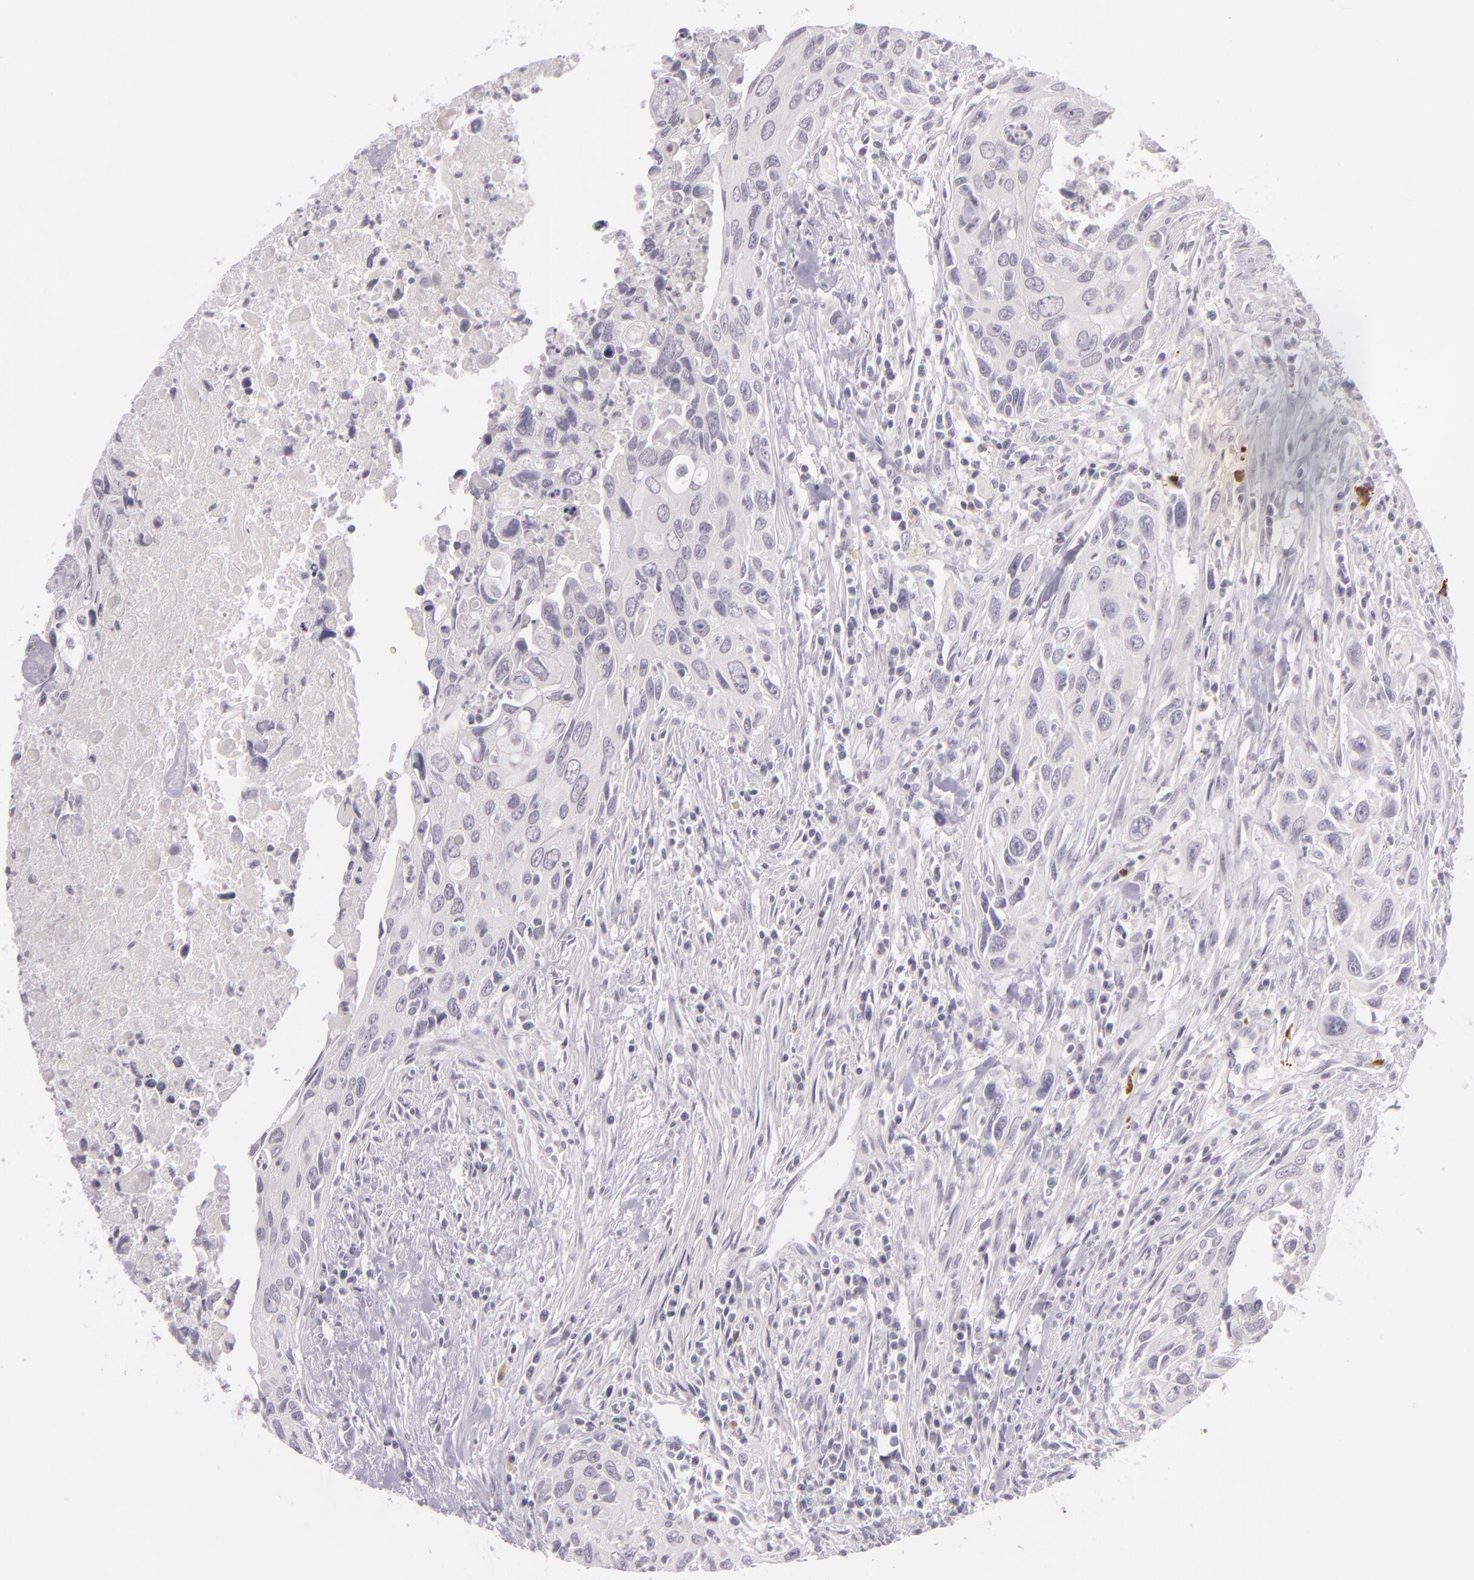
{"staining": {"intensity": "negative", "quantity": "none", "location": "none"}, "tissue": "urothelial cancer", "cell_type": "Tumor cells", "image_type": "cancer", "snomed": [{"axis": "morphology", "description": "Urothelial carcinoma, High grade"}, {"axis": "topography", "description": "Urinary bladder"}], "caption": "IHC photomicrograph of human urothelial carcinoma (high-grade) stained for a protein (brown), which exhibits no staining in tumor cells.", "gene": "DAG1", "patient": {"sex": "male", "age": 71}}